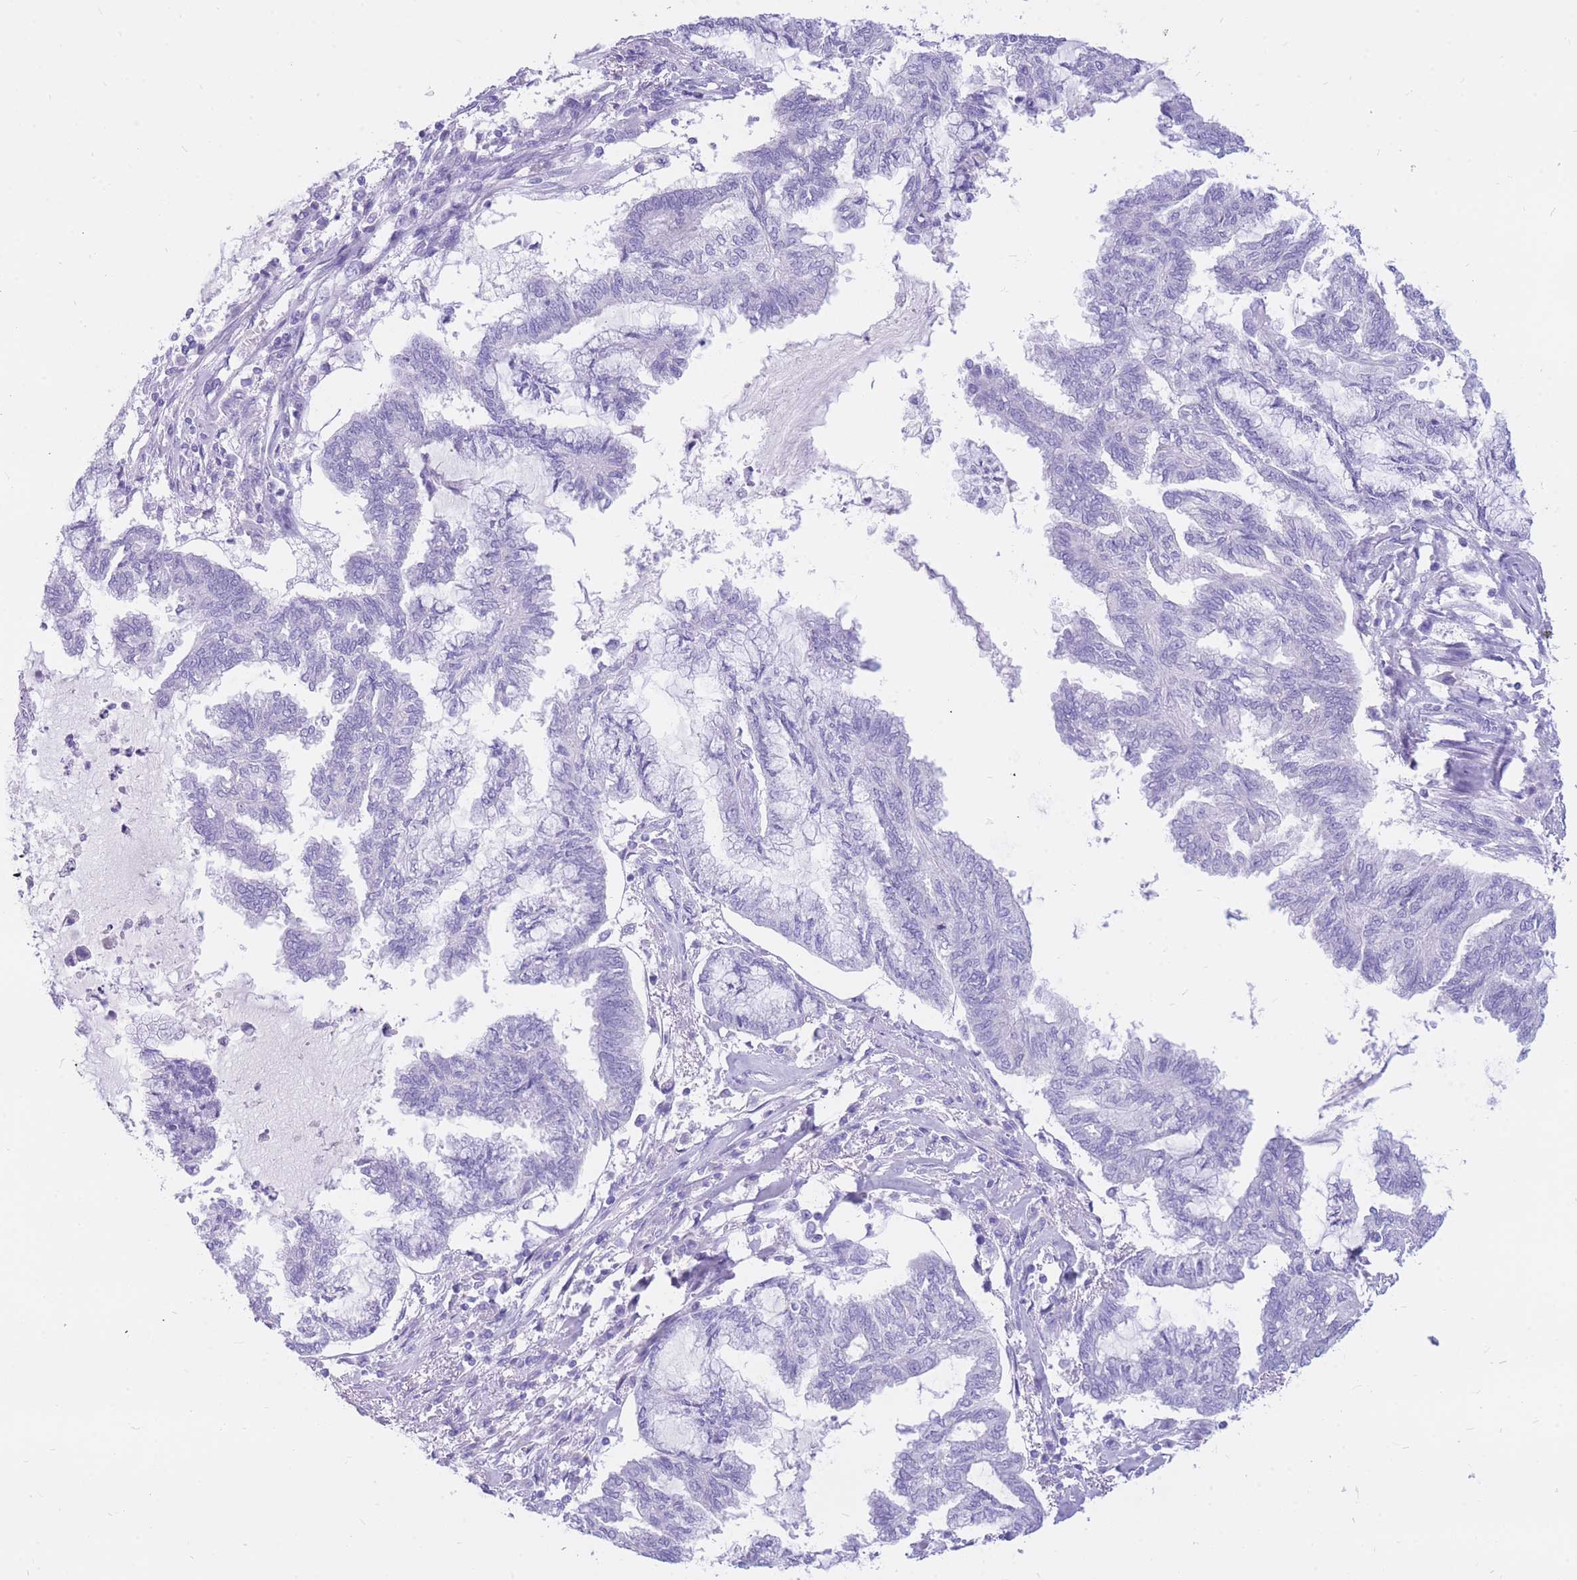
{"staining": {"intensity": "negative", "quantity": "none", "location": "none"}, "tissue": "endometrial cancer", "cell_type": "Tumor cells", "image_type": "cancer", "snomed": [{"axis": "morphology", "description": "Adenocarcinoma, NOS"}, {"axis": "topography", "description": "Endometrium"}], "caption": "IHC of human endometrial adenocarcinoma reveals no staining in tumor cells.", "gene": "SULT1A1", "patient": {"sex": "female", "age": 86}}